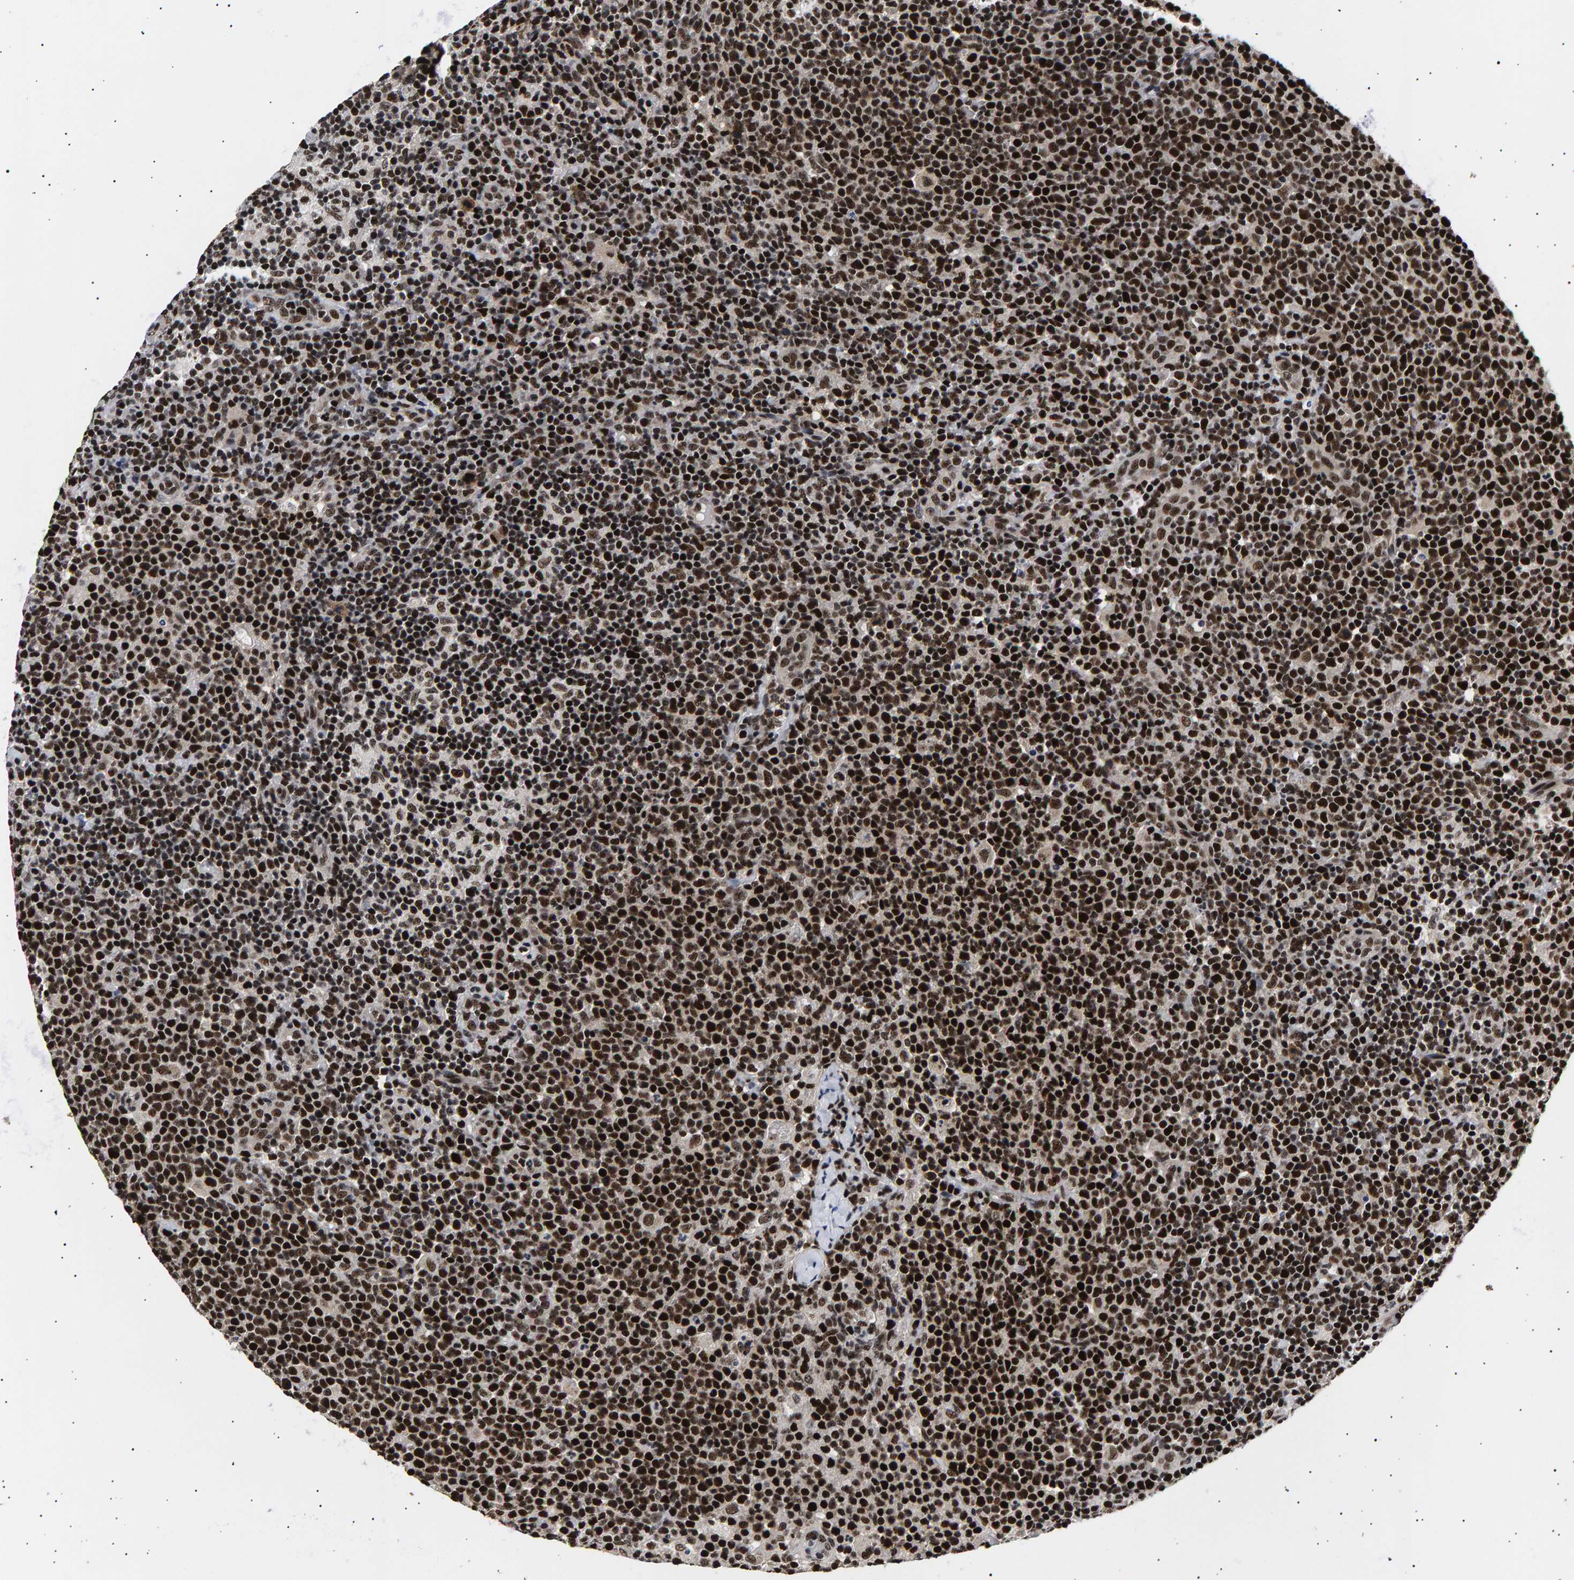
{"staining": {"intensity": "strong", "quantity": ">75%", "location": "nuclear"}, "tissue": "lymphoma", "cell_type": "Tumor cells", "image_type": "cancer", "snomed": [{"axis": "morphology", "description": "Malignant lymphoma, non-Hodgkin's type, High grade"}, {"axis": "topography", "description": "Lymph node"}], "caption": "Tumor cells display strong nuclear expression in approximately >75% of cells in lymphoma. (DAB = brown stain, brightfield microscopy at high magnification).", "gene": "ANKRD40", "patient": {"sex": "male", "age": 61}}